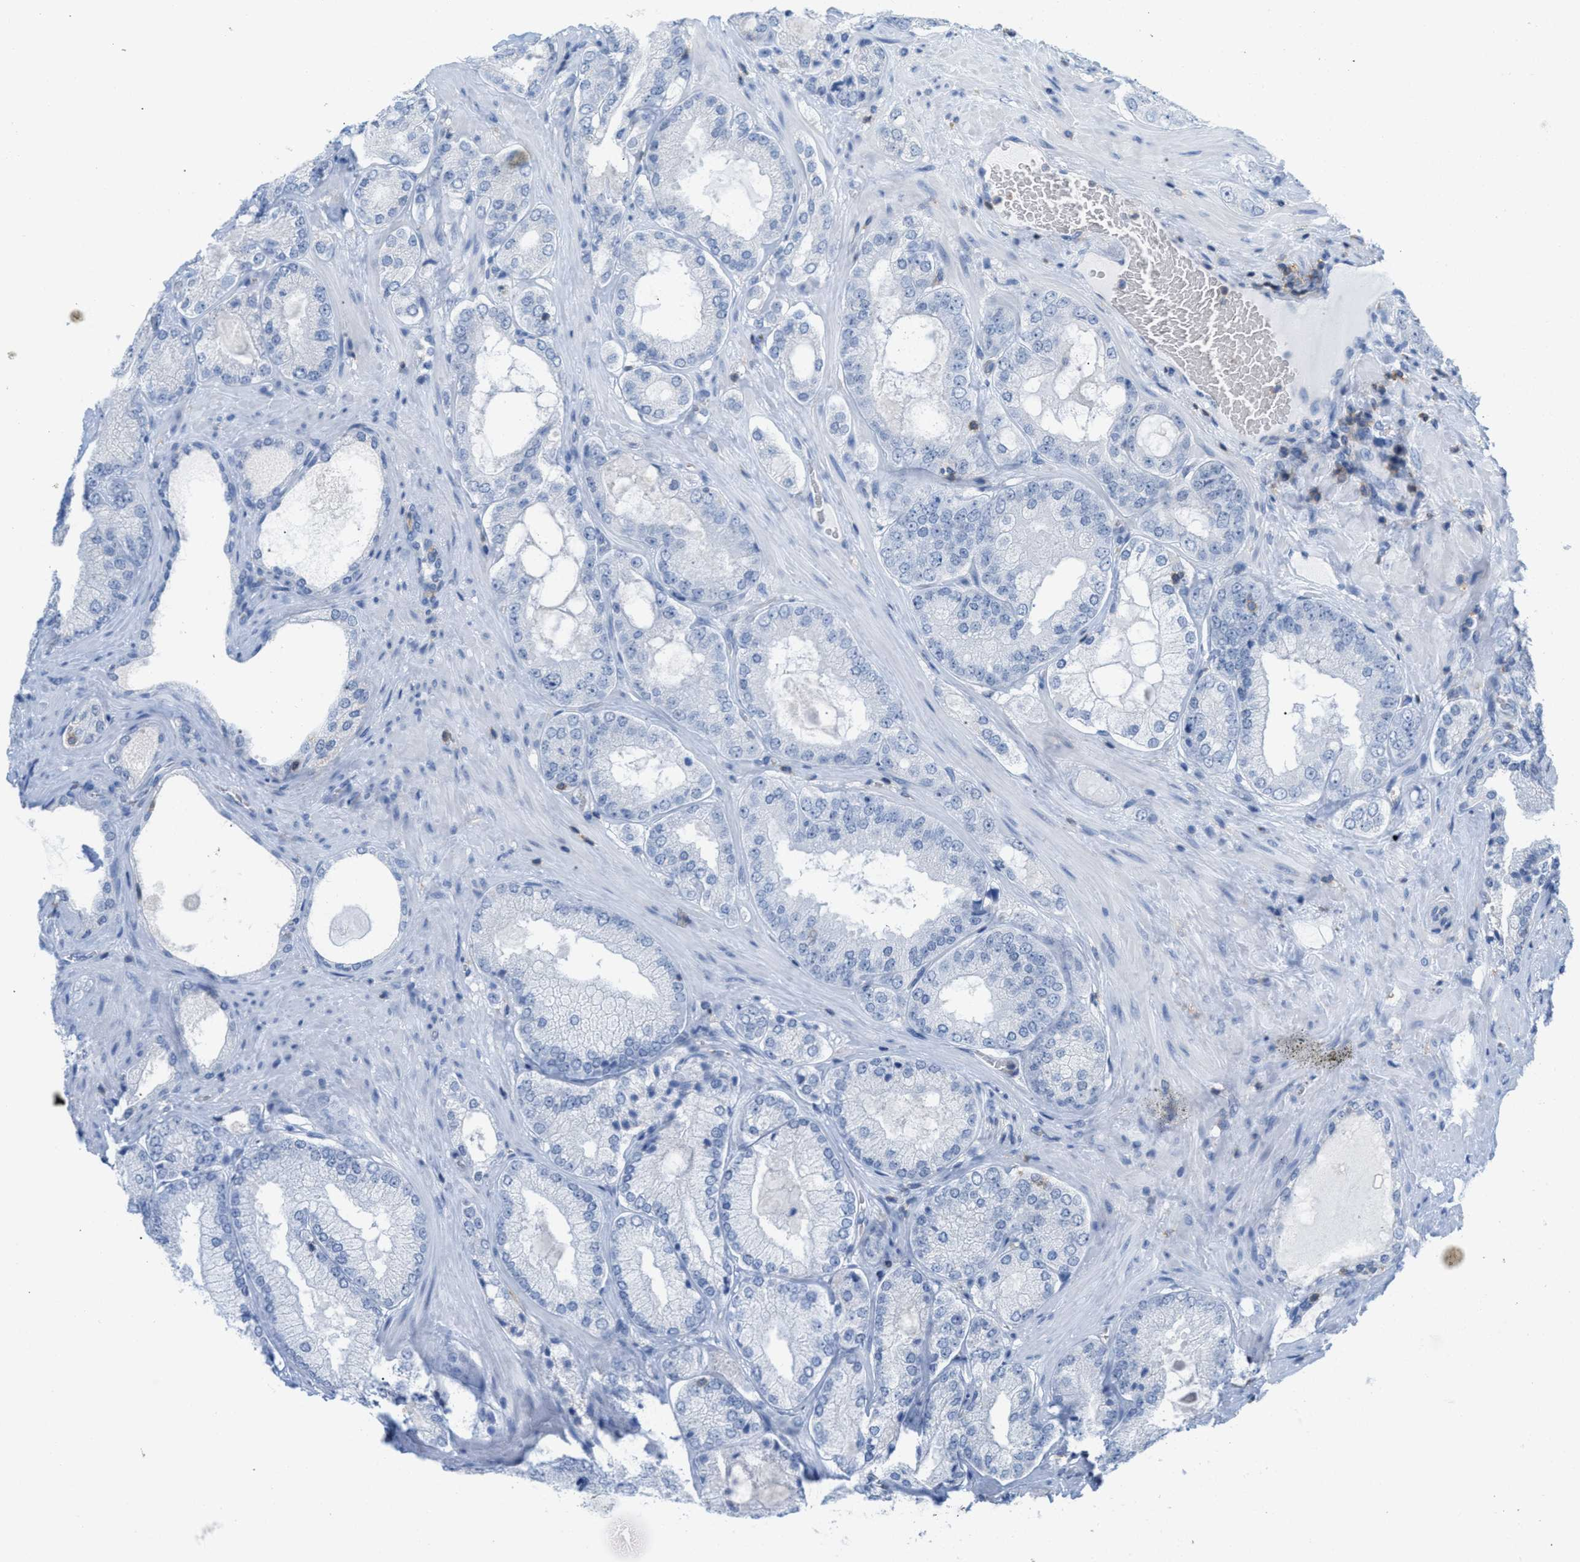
{"staining": {"intensity": "negative", "quantity": "none", "location": "none"}, "tissue": "prostate cancer", "cell_type": "Tumor cells", "image_type": "cancer", "snomed": [{"axis": "morphology", "description": "Adenocarcinoma, Low grade"}, {"axis": "topography", "description": "Prostate"}], "caption": "Immunohistochemical staining of human prostate low-grade adenocarcinoma shows no significant staining in tumor cells.", "gene": "IL16", "patient": {"sex": "male", "age": 65}}